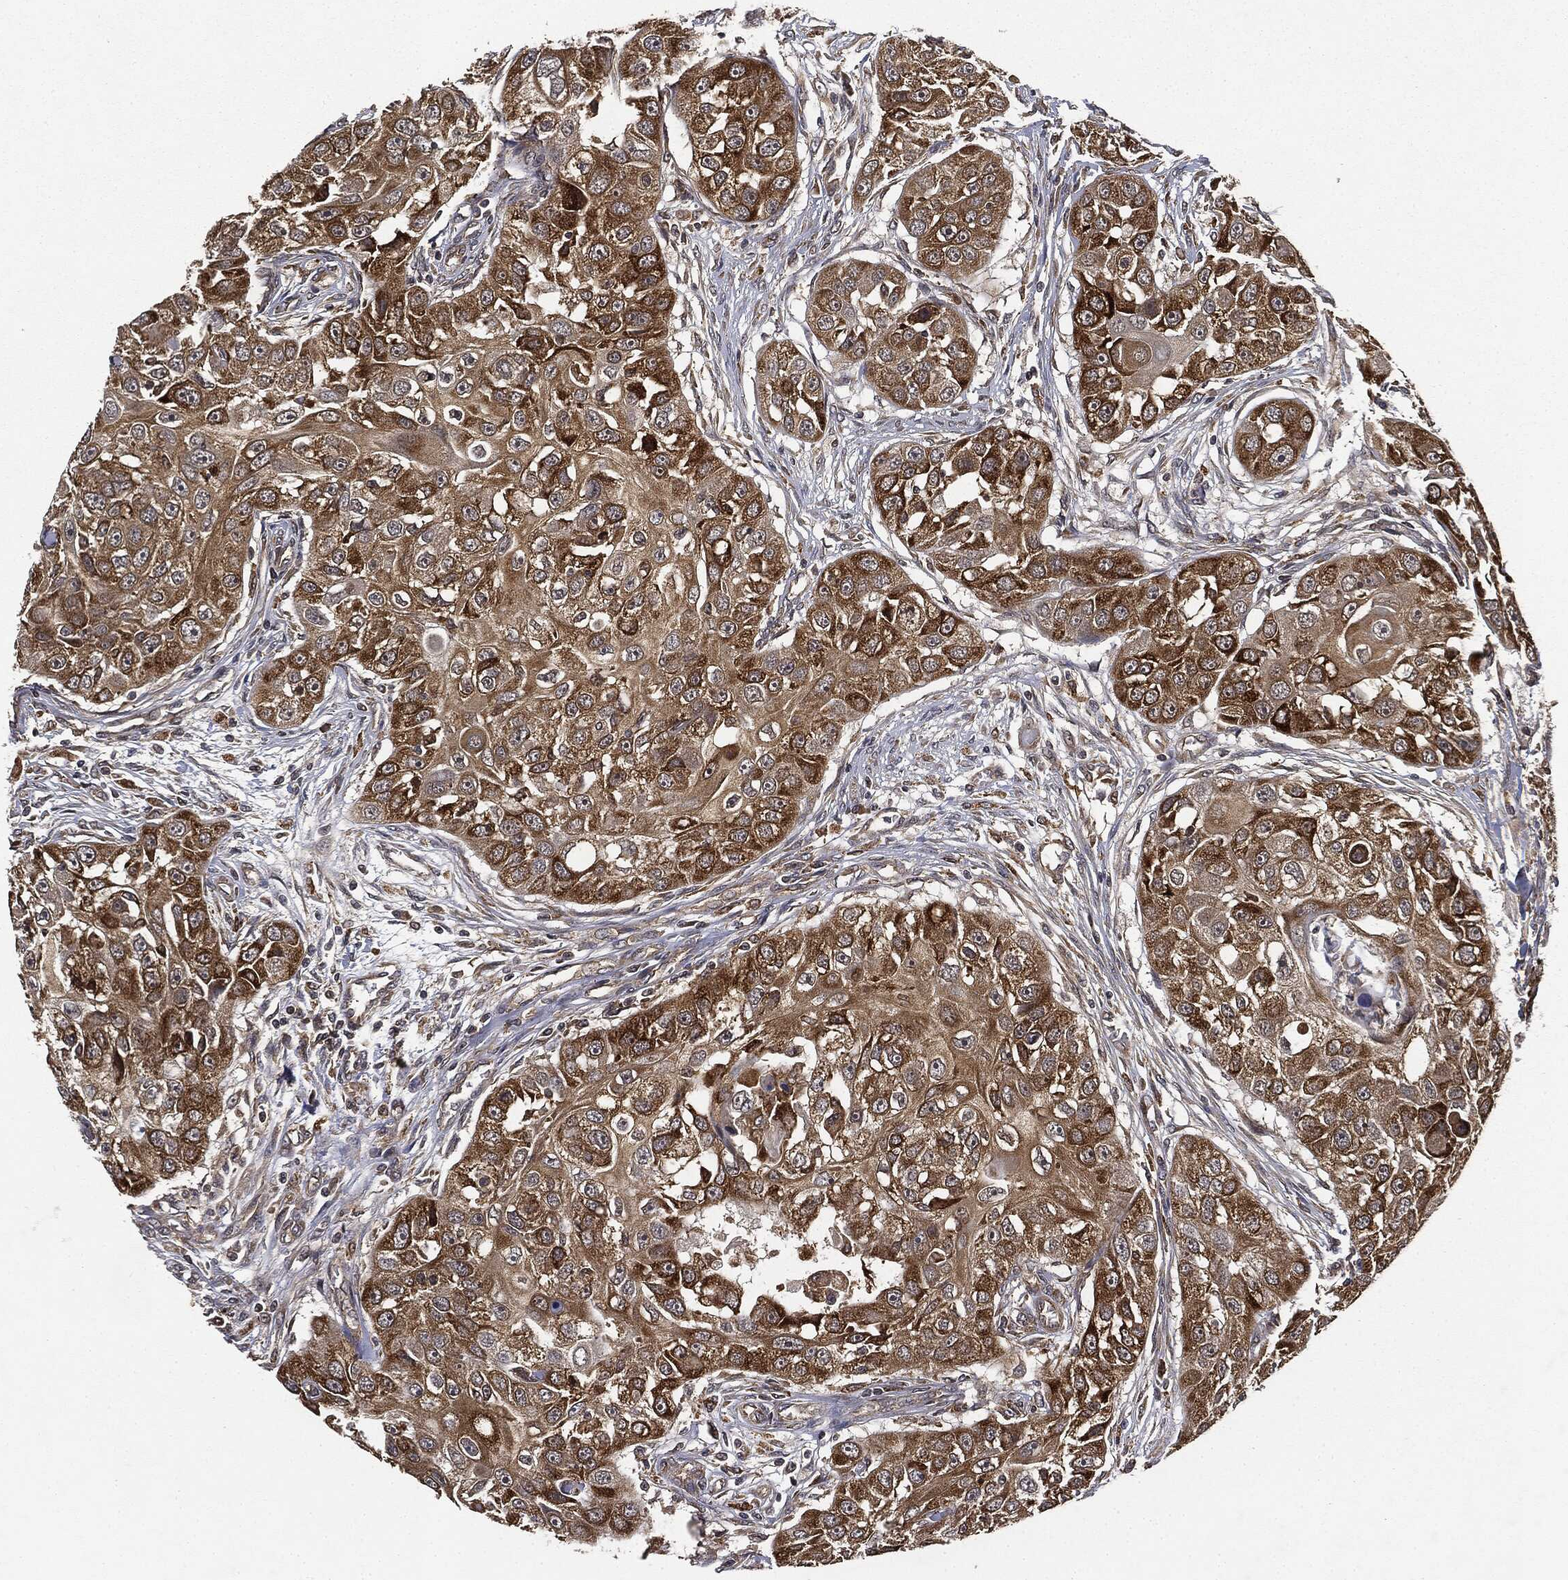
{"staining": {"intensity": "strong", "quantity": ">75%", "location": "cytoplasmic/membranous"}, "tissue": "head and neck cancer", "cell_type": "Tumor cells", "image_type": "cancer", "snomed": [{"axis": "morphology", "description": "Squamous cell carcinoma, NOS"}, {"axis": "topography", "description": "Head-Neck"}], "caption": "A high-resolution photomicrograph shows immunohistochemistry (IHC) staining of squamous cell carcinoma (head and neck), which exhibits strong cytoplasmic/membranous expression in about >75% of tumor cells.", "gene": "MIER2", "patient": {"sex": "male", "age": 51}}